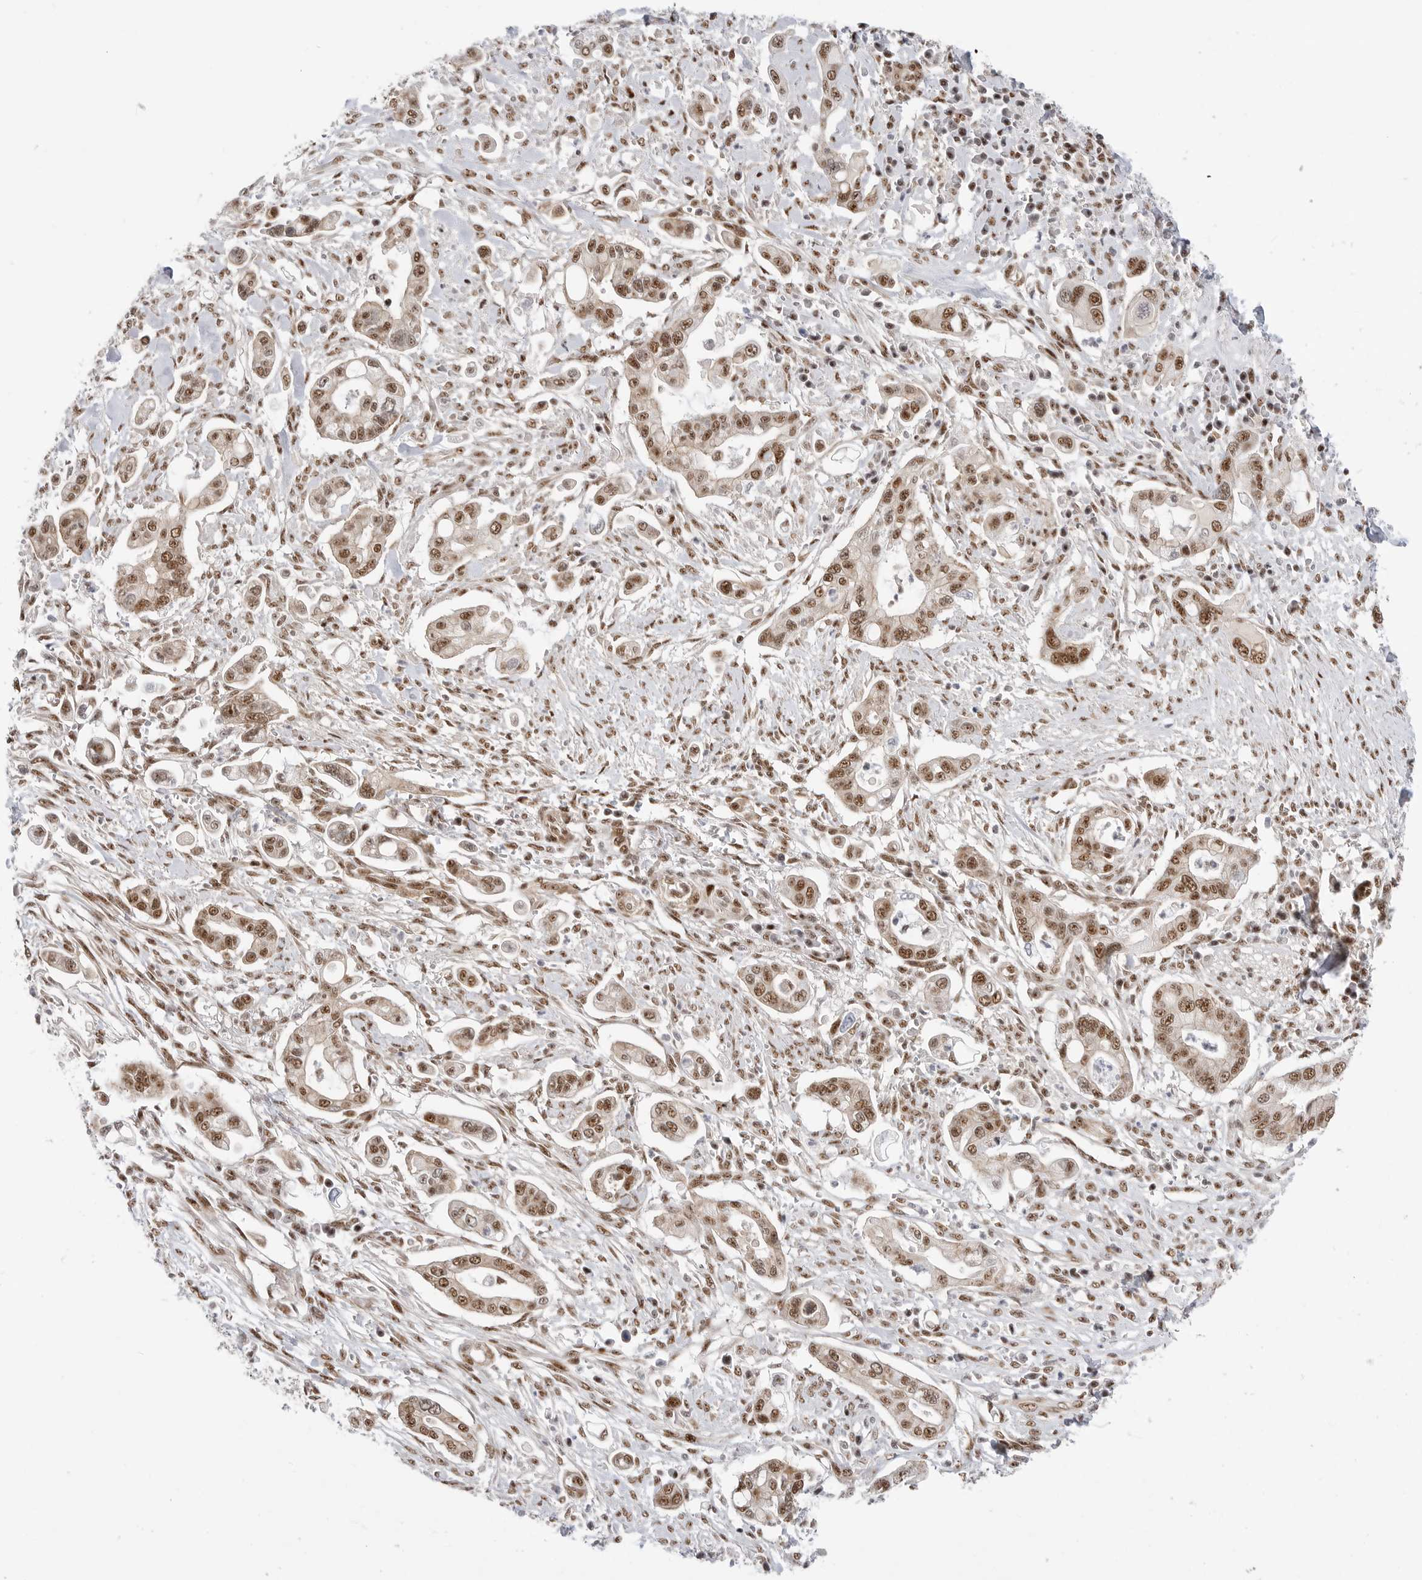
{"staining": {"intensity": "moderate", "quantity": ">75%", "location": "nuclear"}, "tissue": "pancreatic cancer", "cell_type": "Tumor cells", "image_type": "cancer", "snomed": [{"axis": "morphology", "description": "Adenocarcinoma, NOS"}, {"axis": "topography", "description": "Pancreas"}], "caption": "A brown stain labels moderate nuclear expression of a protein in human pancreatic adenocarcinoma tumor cells.", "gene": "GPATCH2", "patient": {"sex": "male", "age": 68}}